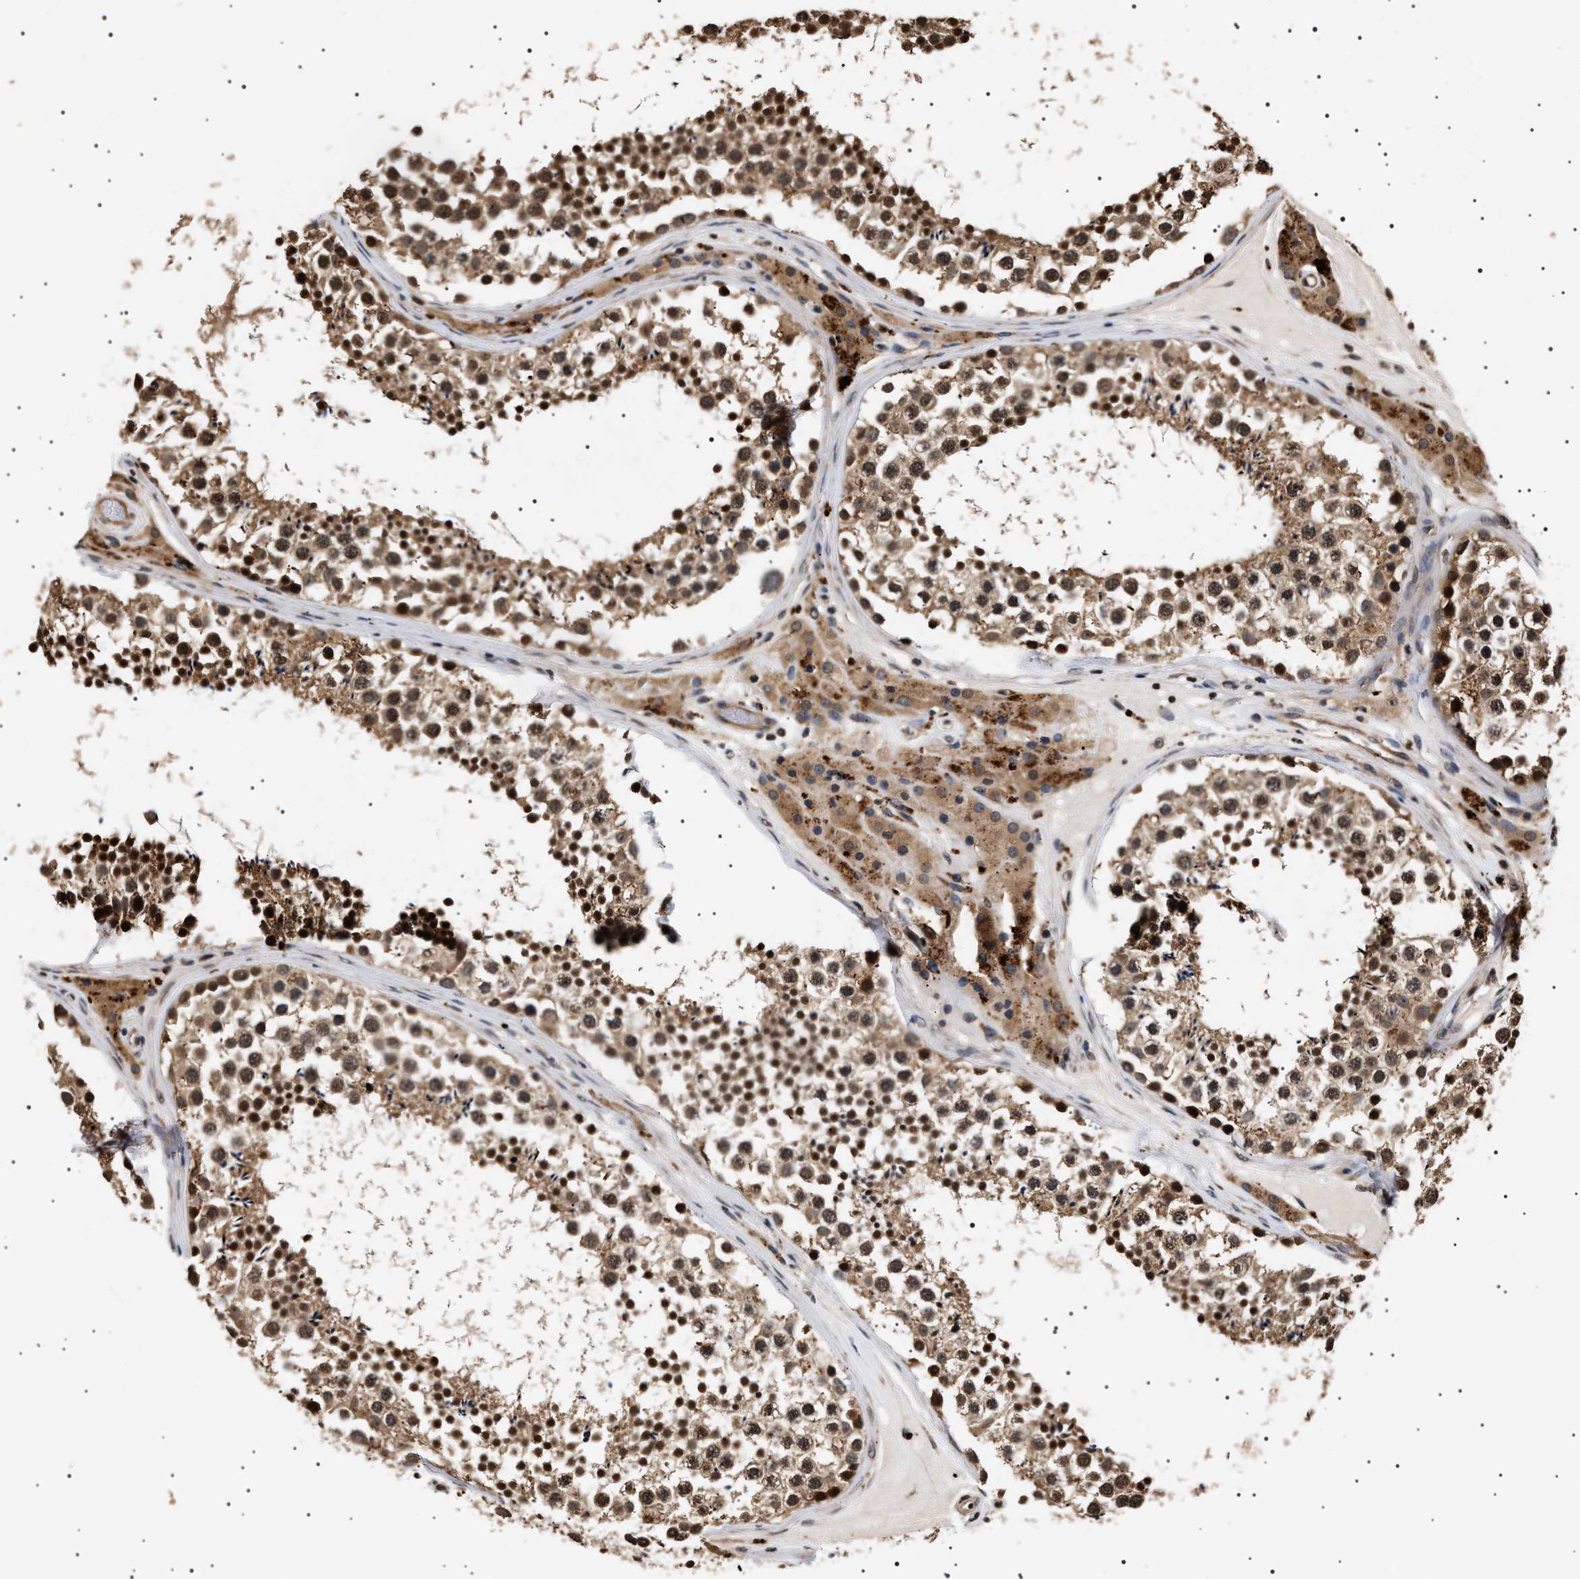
{"staining": {"intensity": "moderate", "quantity": ">75%", "location": "cytoplasmic/membranous,nuclear"}, "tissue": "testis", "cell_type": "Cells in seminiferous ducts", "image_type": "normal", "snomed": [{"axis": "morphology", "description": "Normal tissue, NOS"}, {"axis": "topography", "description": "Testis"}], "caption": "Protein staining exhibits moderate cytoplasmic/membranous,nuclear expression in about >75% of cells in seminiferous ducts in unremarkable testis. The staining was performed using DAB (3,3'-diaminobenzidine), with brown indicating positive protein expression. Nuclei are stained blue with hematoxylin.", "gene": "KIF21A", "patient": {"sex": "male", "age": 46}}